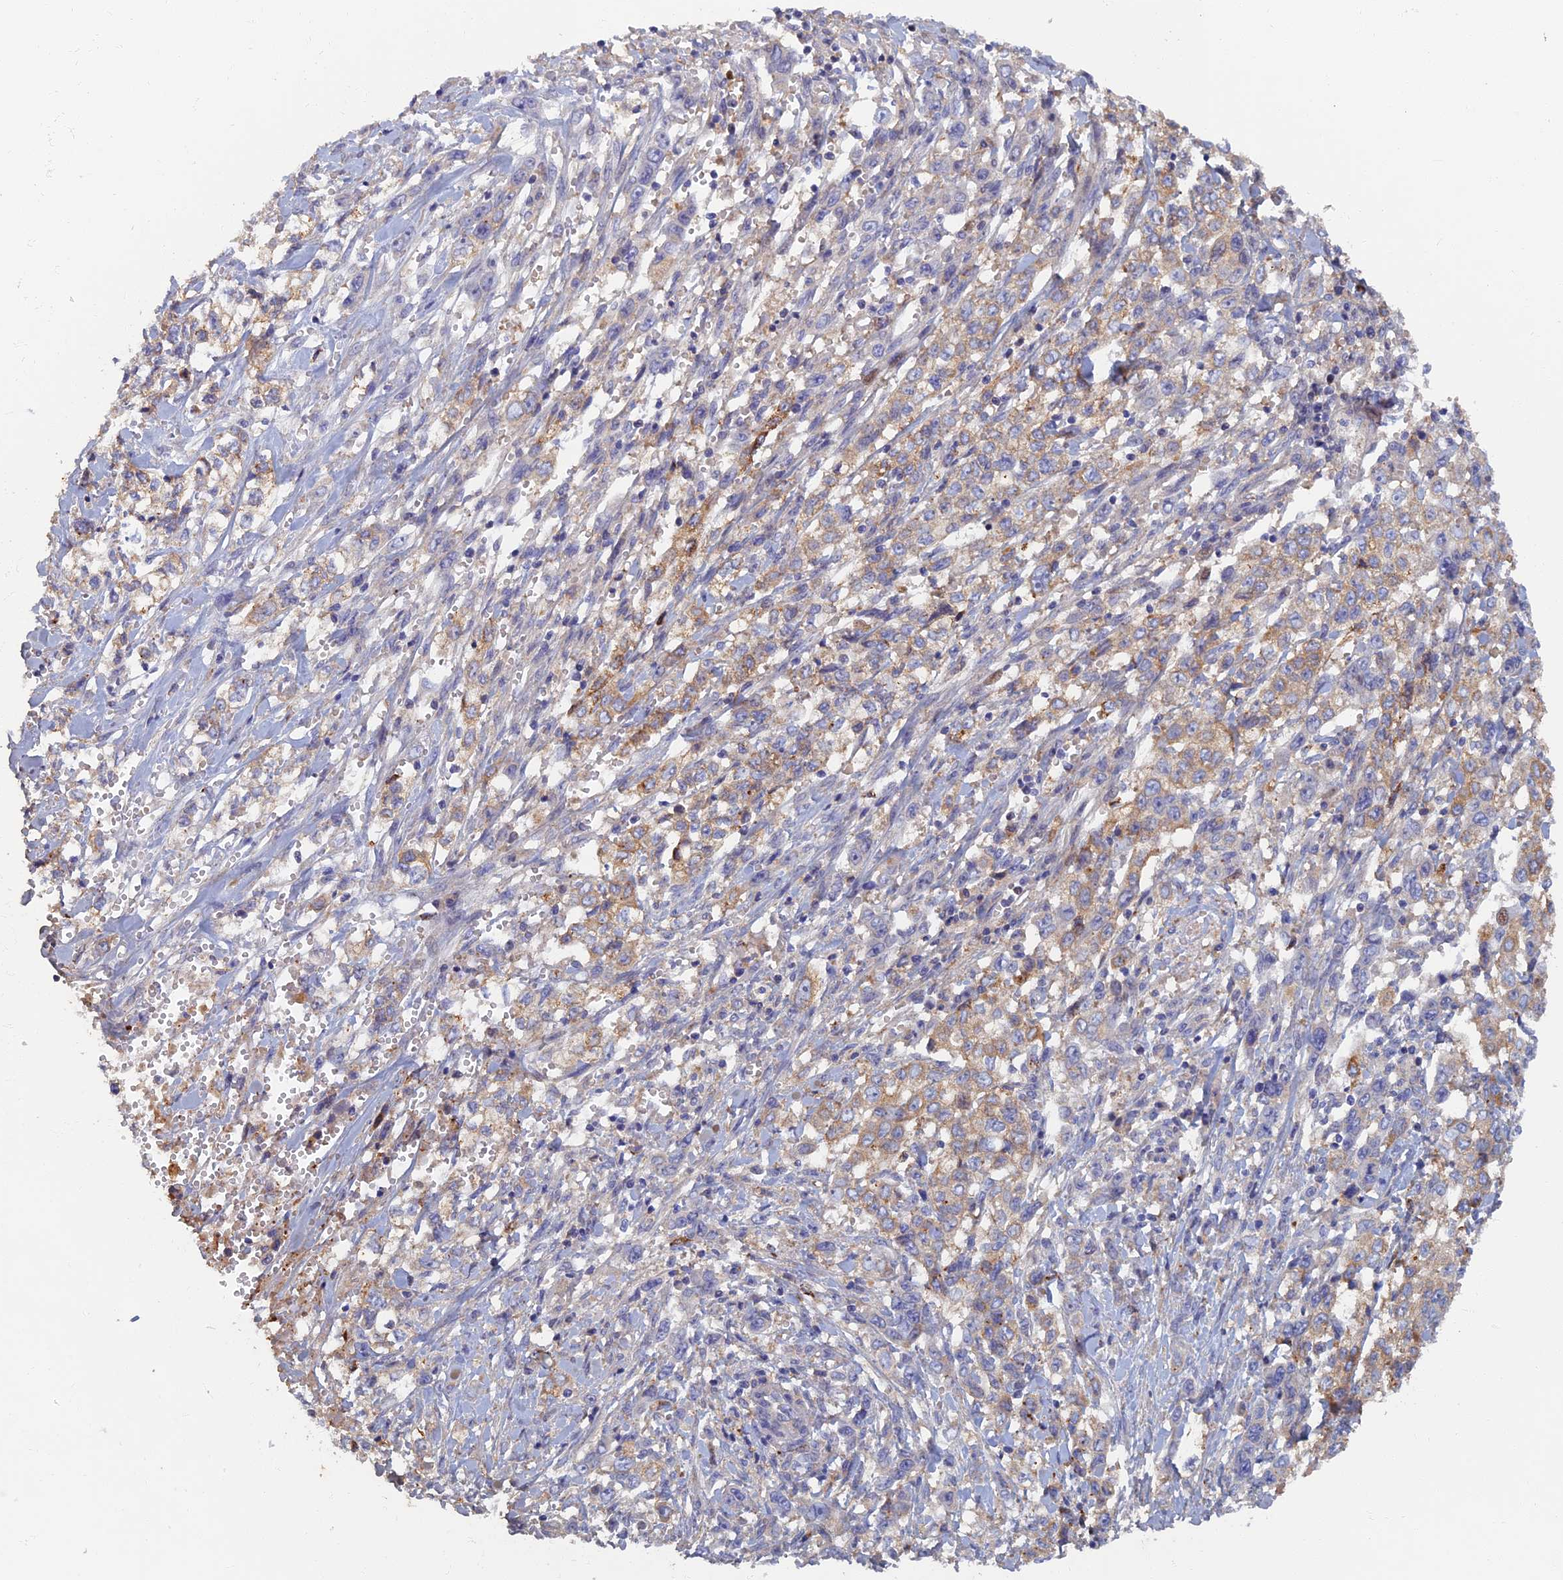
{"staining": {"intensity": "weak", "quantity": "25%-75%", "location": "cytoplasmic/membranous"}, "tissue": "stomach cancer", "cell_type": "Tumor cells", "image_type": "cancer", "snomed": [{"axis": "morphology", "description": "Adenocarcinoma, NOS"}, {"axis": "topography", "description": "Stomach, upper"}], "caption": "Immunohistochemistry image of neoplastic tissue: stomach adenocarcinoma stained using immunohistochemistry demonstrates low levels of weak protein expression localized specifically in the cytoplasmic/membranous of tumor cells, appearing as a cytoplasmic/membranous brown color.", "gene": "TMEM44", "patient": {"sex": "male", "age": 62}}